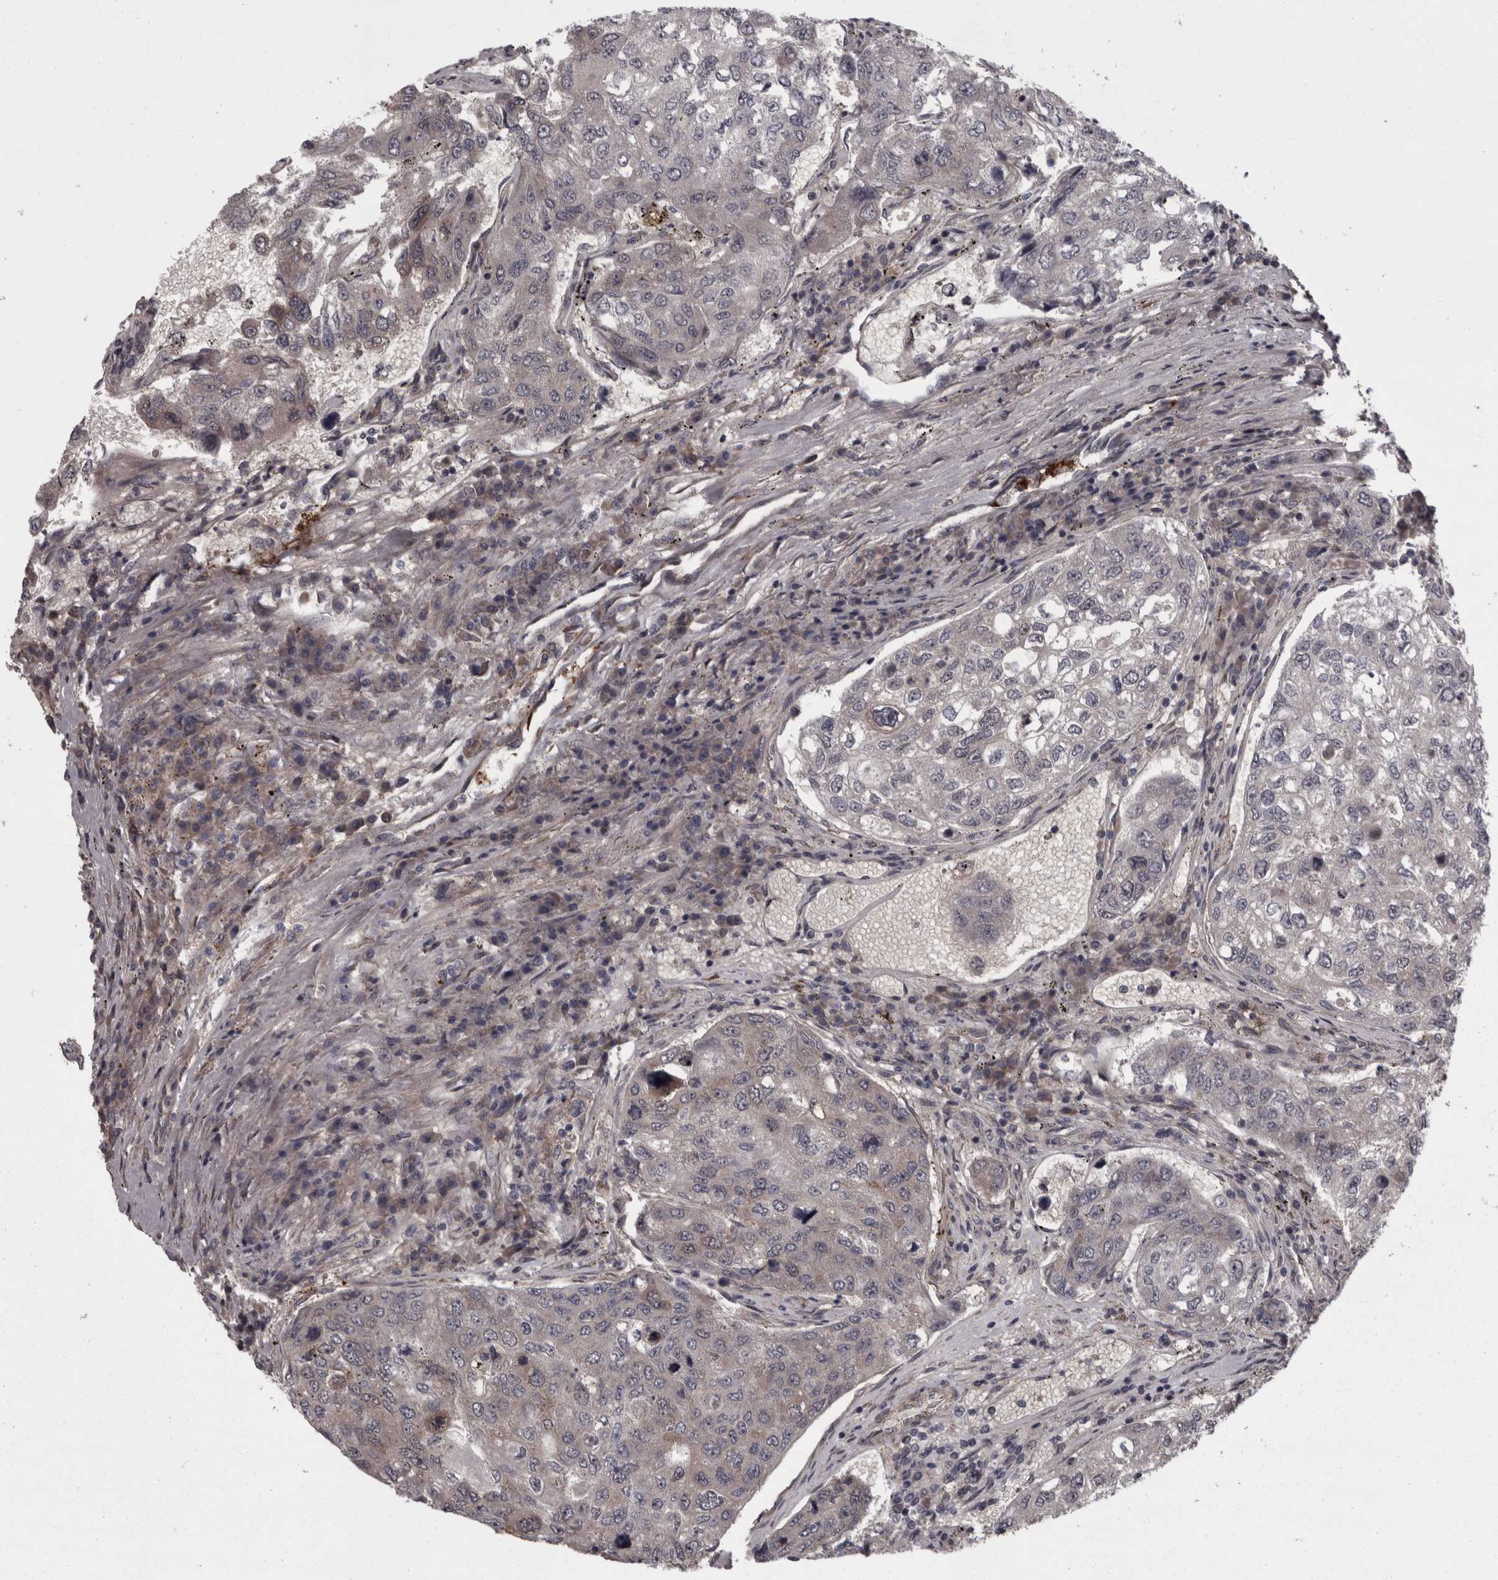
{"staining": {"intensity": "weak", "quantity": "<25%", "location": "cytoplasmic/membranous"}, "tissue": "urothelial cancer", "cell_type": "Tumor cells", "image_type": "cancer", "snomed": [{"axis": "morphology", "description": "Urothelial carcinoma, High grade"}, {"axis": "topography", "description": "Lymph node"}, {"axis": "topography", "description": "Urinary bladder"}], "caption": "This is an IHC photomicrograph of urothelial carcinoma (high-grade). There is no expression in tumor cells.", "gene": "RSU1", "patient": {"sex": "male", "age": 51}}